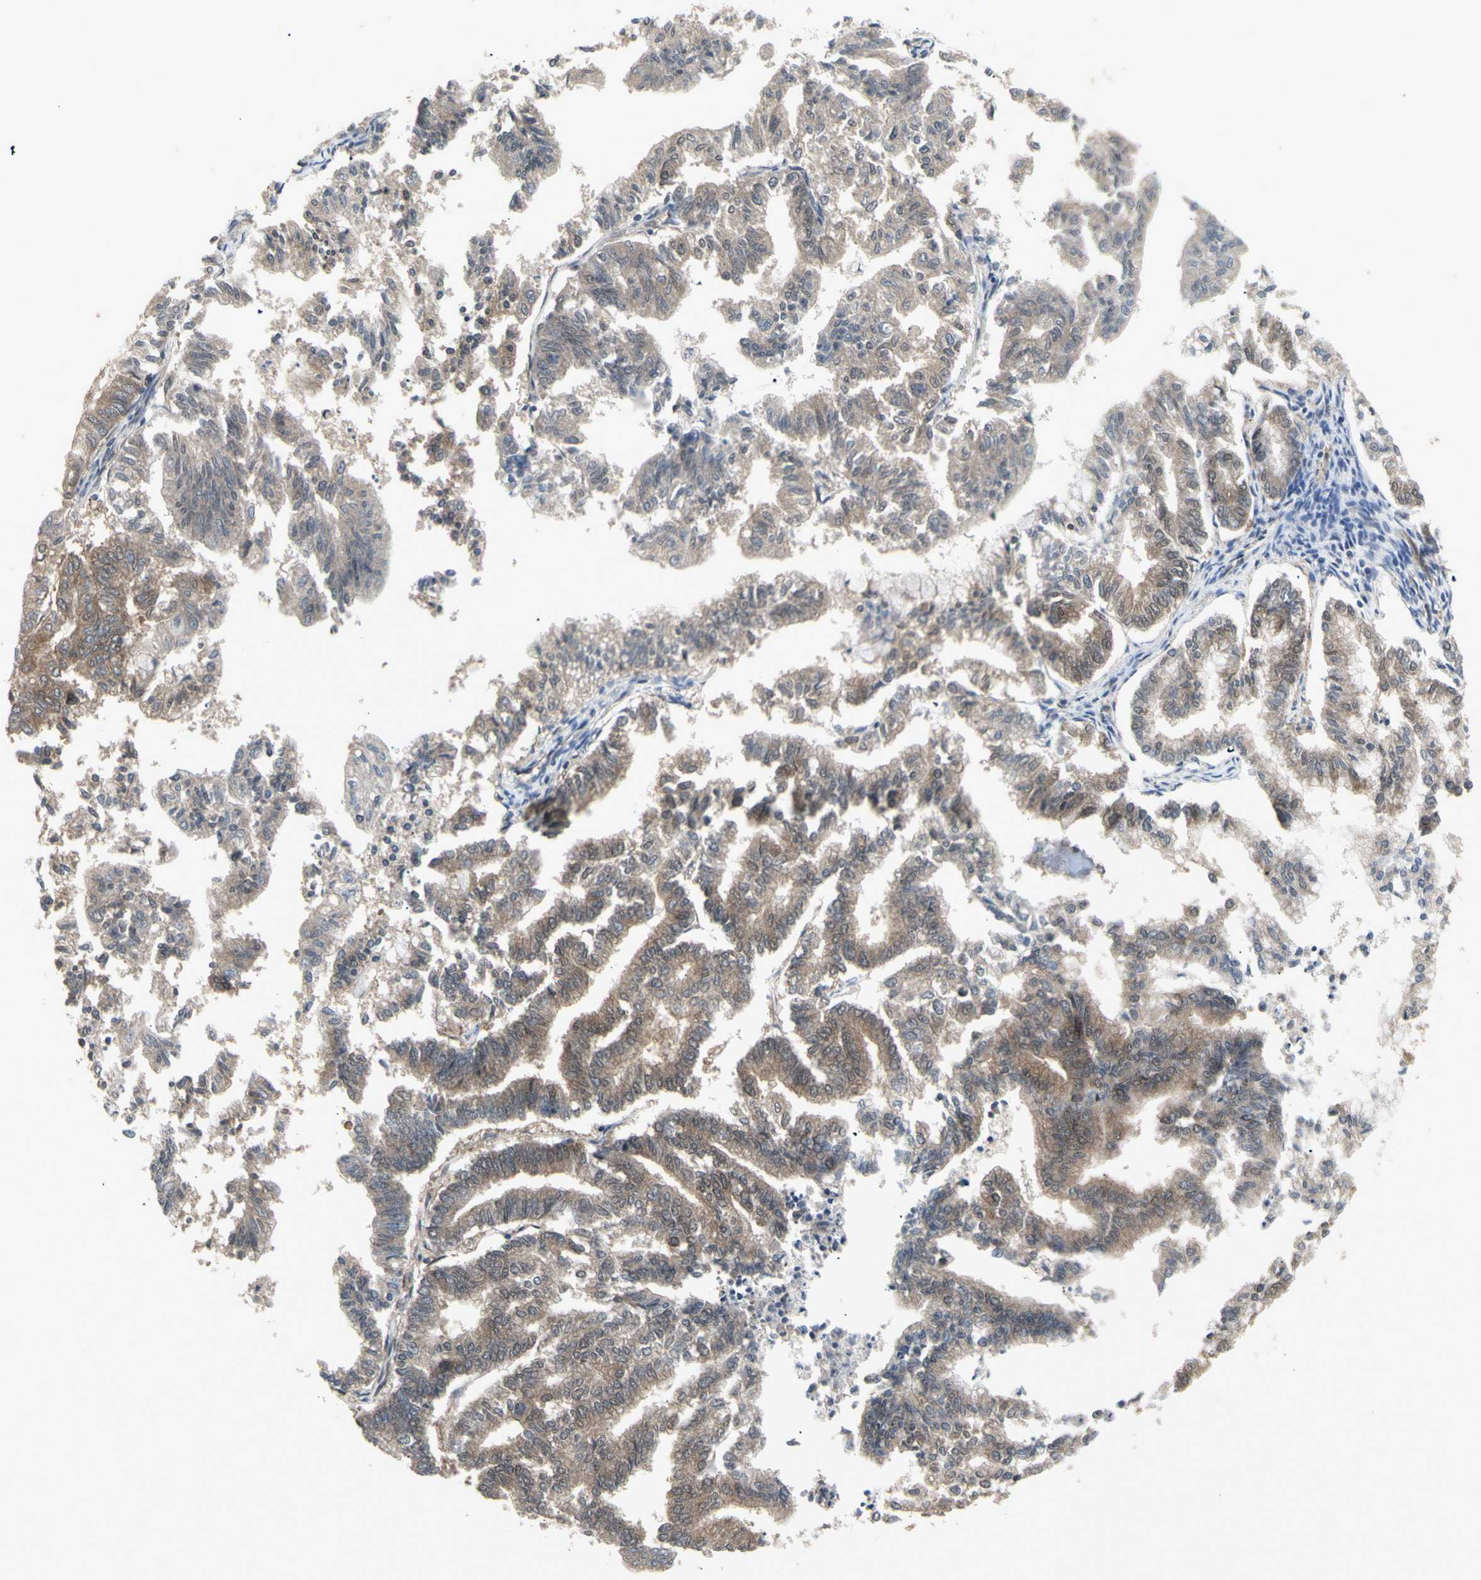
{"staining": {"intensity": "moderate", "quantity": ">75%", "location": "cytoplasmic/membranous"}, "tissue": "endometrial cancer", "cell_type": "Tumor cells", "image_type": "cancer", "snomed": [{"axis": "morphology", "description": "Necrosis, NOS"}, {"axis": "morphology", "description": "Adenocarcinoma, NOS"}, {"axis": "topography", "description": "Endometrium"}], "caption": "A brown stain highlights moderate cytoplasmic/membranous staining of a protein in human adenocarcinoma (endometrial) tumor cells.", "gene": "CHURC1-FNTB", "patient": {"sex": "female", "age": 79}}